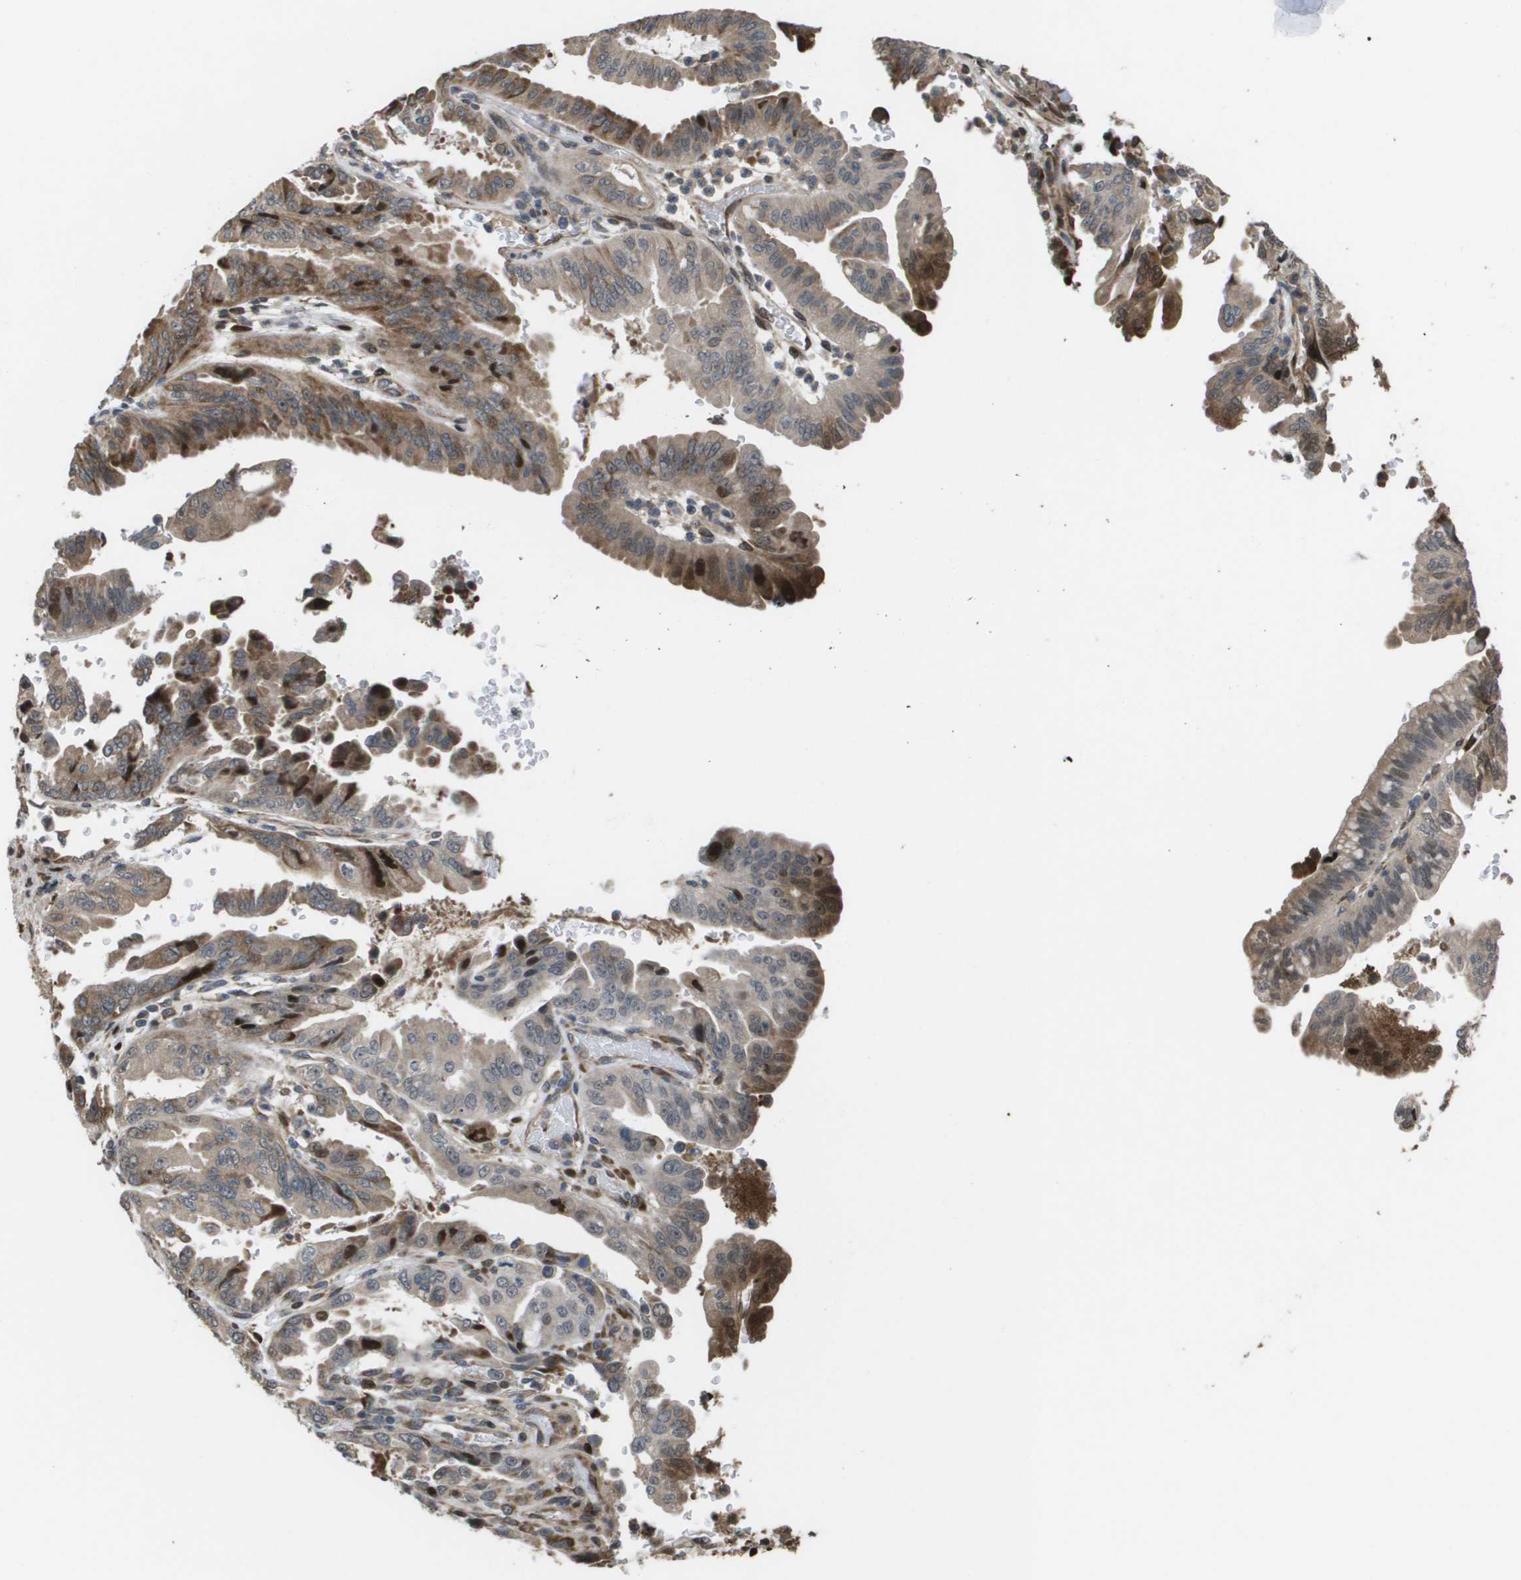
{"staining": {"intensity": "moderate", "quantity": ">75%", "location": "cytoplasmic/membranous,nuclear"}, "tissue": "pancreatic cancer", "cell_type": "Tumor cells", "image_type": "cancer", "snomed": [{"axis": "morphology", "description": "Adenocarcinoma, NOS"}, {"axis": "topography", "description": "Pancreas"}], "caption": "A high-resolution image shows immunohistochemistry staining of pancreatic cancer, which demonstrates moderate cytoplasmic/membranous and nuclear staining in approximately >75% of tumor cells. (DAB (3,3'-diaminobenzidine) = brown stain, brightfield microscopy at high magnification).", "gene": "AXIN2", "patient": {"sex": "male", "age": 70}}